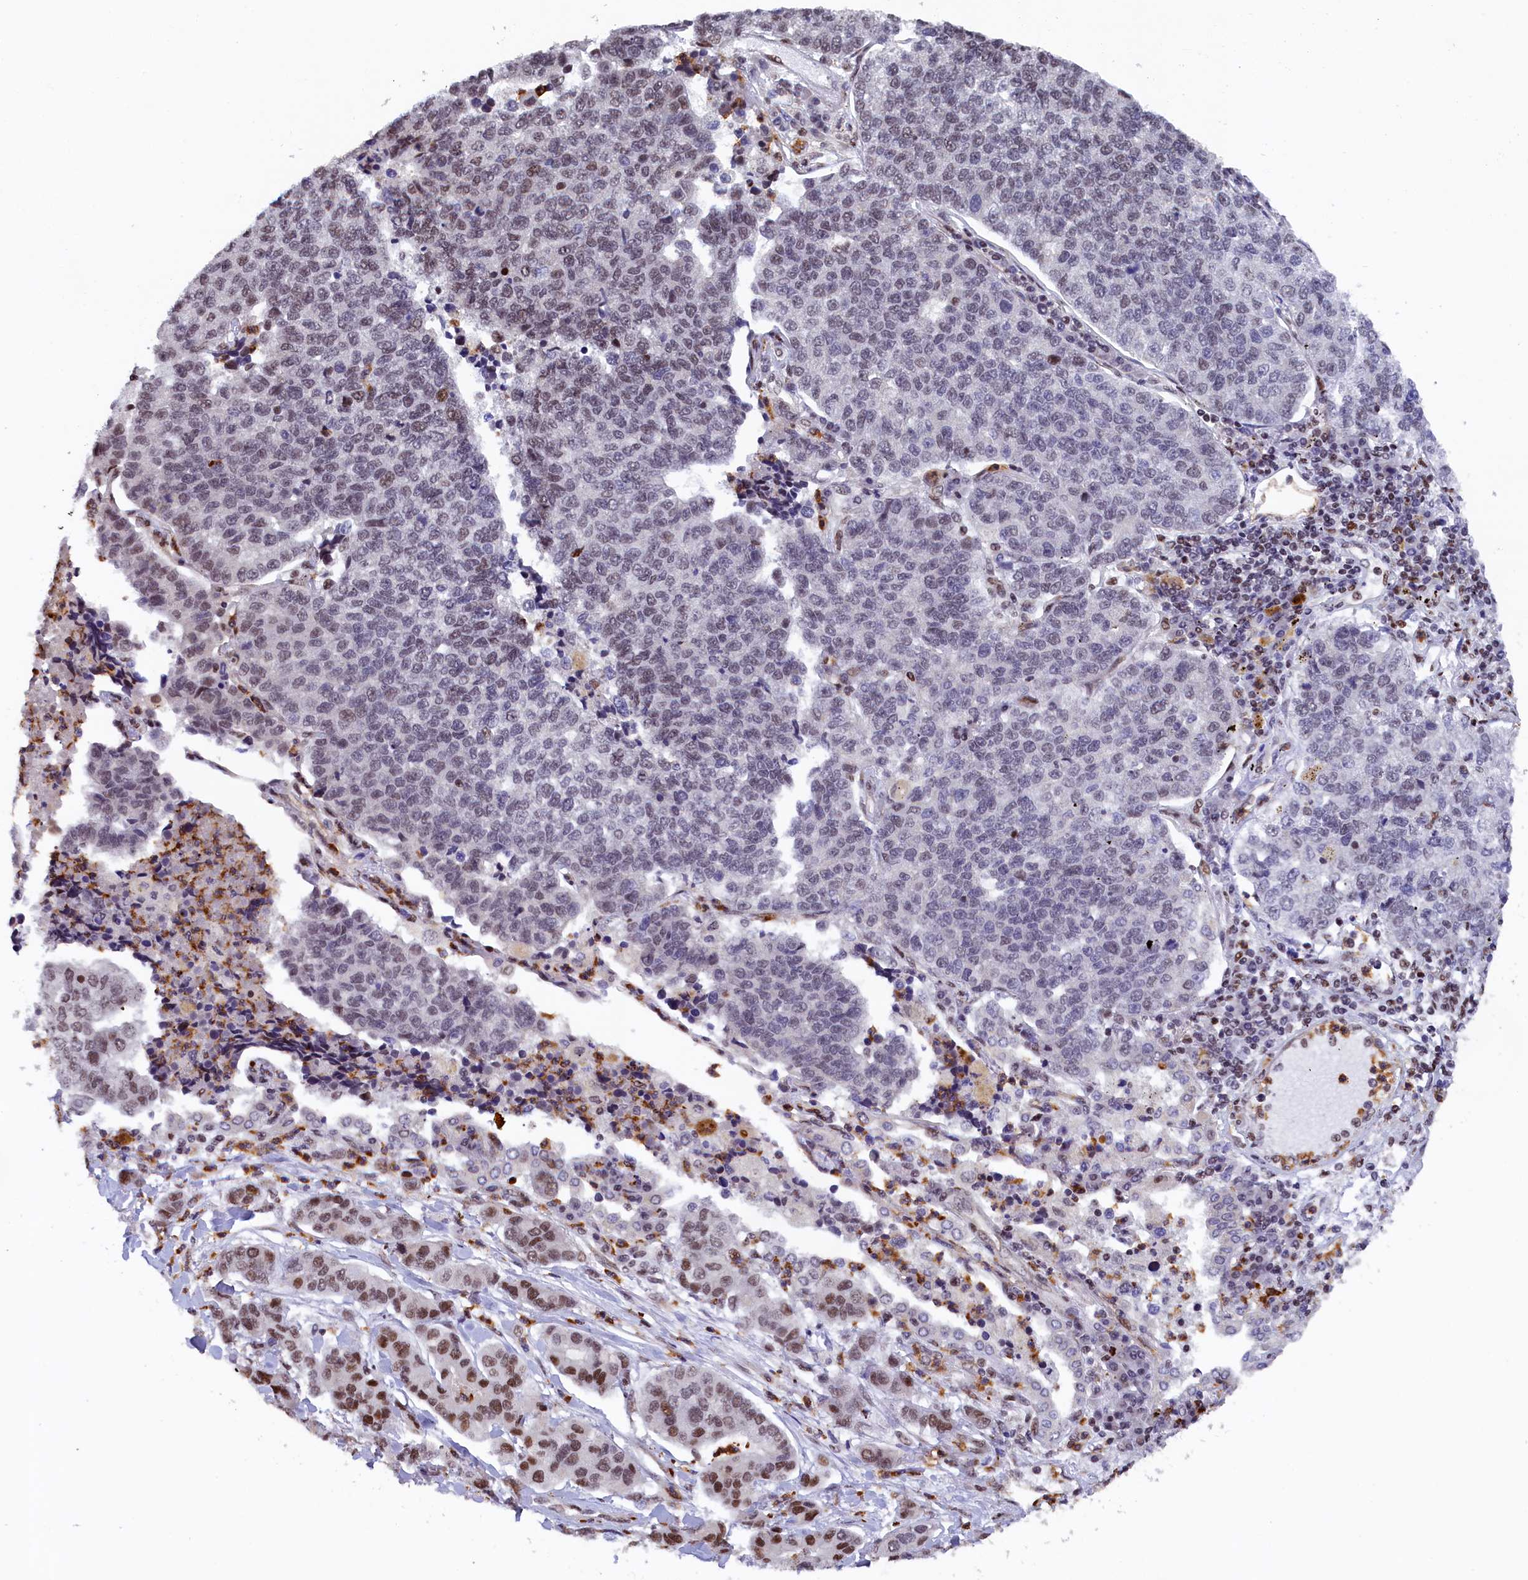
{"staining": {"intensity": "strong", "quantity": "<25%", "location": "nuclear"}, "tissue": "lung cancer", "cell_type": "Tumor cells", "image_type": "cancer", "snomed": [{"axis": "morphology", "description": "Adenocarcinoma, NOS"}, {"axis": "topography", "description": "Lung"}], "caption": "A brown stain labels strong nuclear staining of a protein in human lung cancer tumor cells.", "gene": "ADIG", "patient": {"sex": "male", "age": 49}}